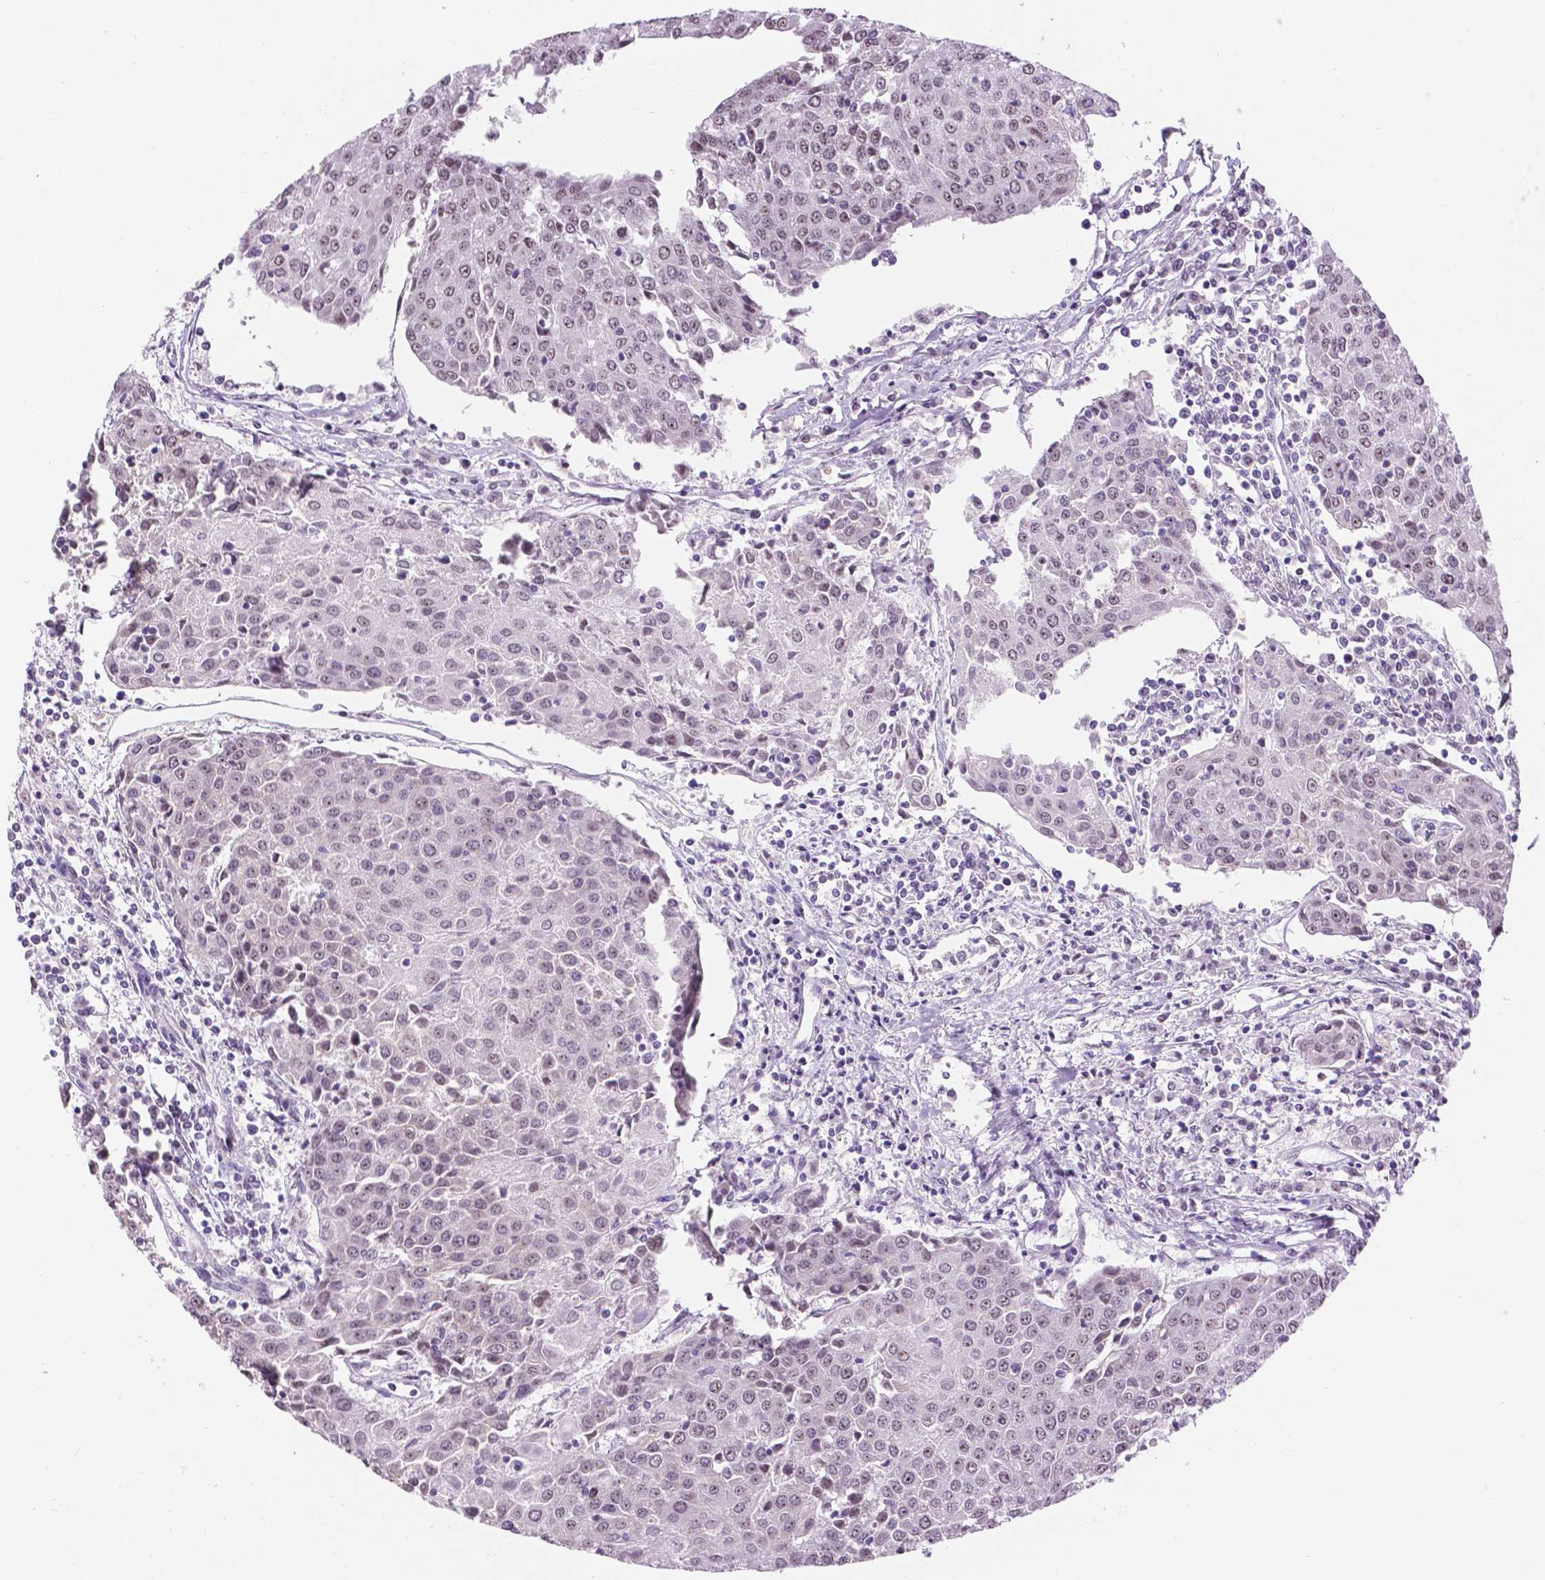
{"staining": {"intensity": "weak", "quantity": "25%-75%", "location": "nuclear"}, "tissue": "urothelial cancer", "cell_type": "Tumor cells", "image_type": "cancer", "snomed": [{"axis": "morphology", "description": "Urothelial carcinoma, High grade"}, {"axis": "topography", "description": "Urinary bladder"}], "caption": "Human urothelial cancer stained with a brown dye reveals weak nuclear positive staining in approximately 25%-75% of tumor cells.", "gene": "NHP2", "patient": {"sex": "female", "age": 85}}